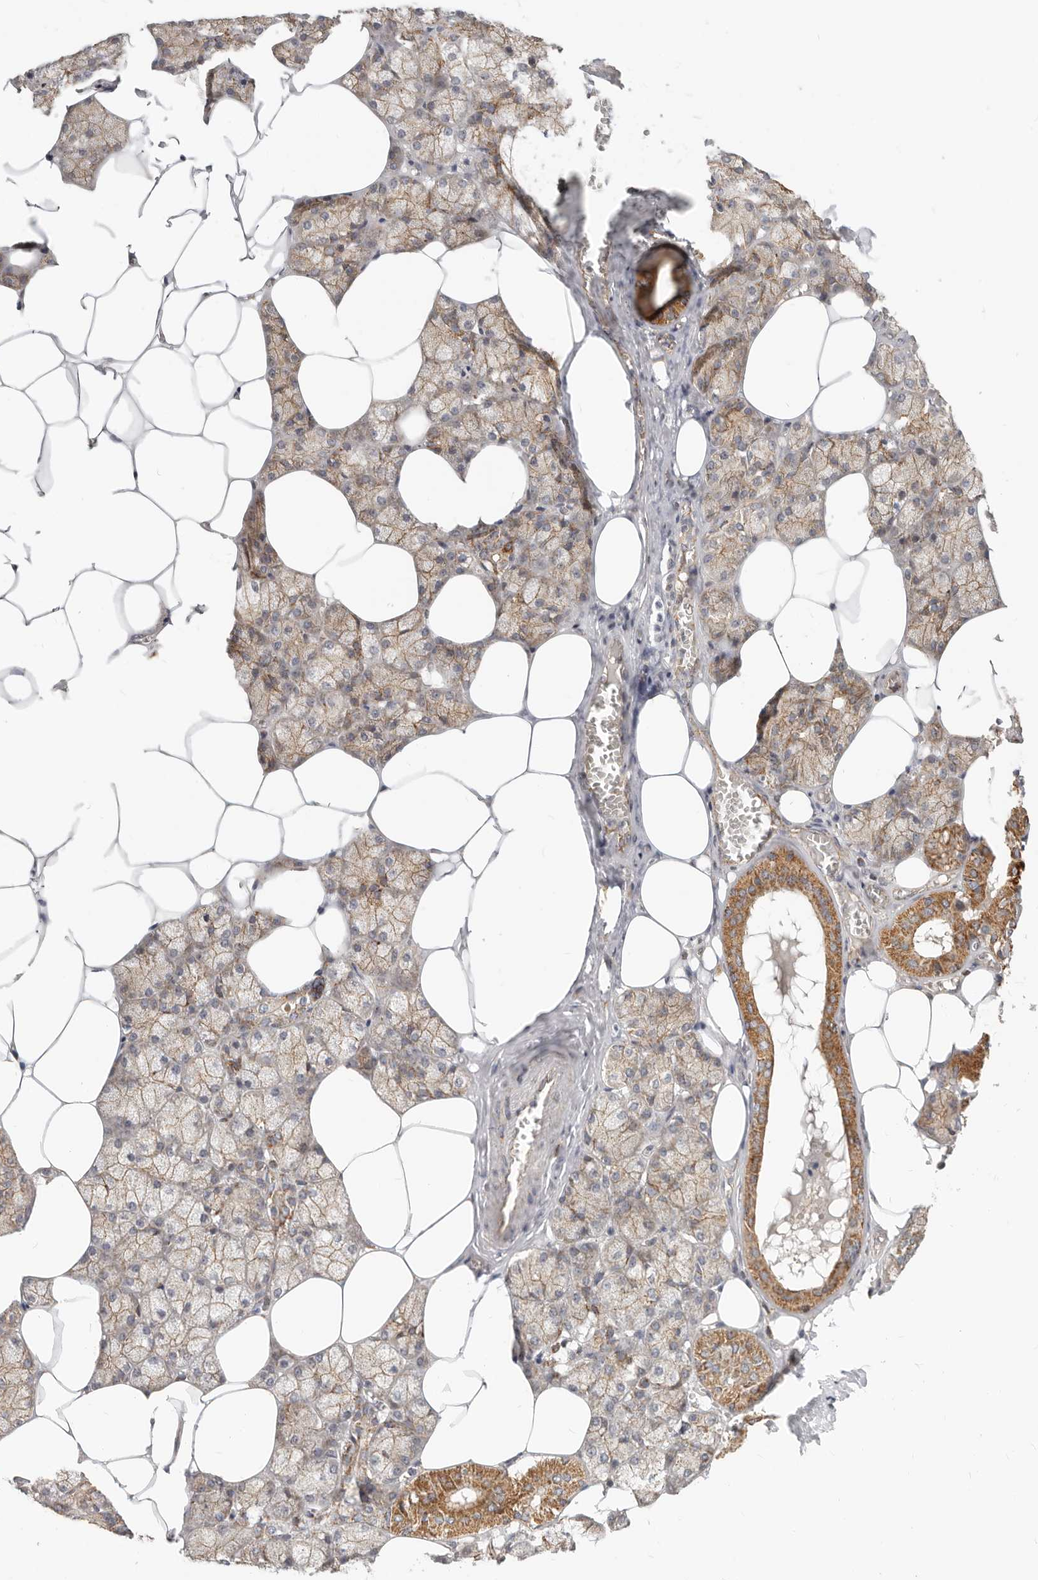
{"staining": {"intensity": "moderate", "quantity": ">75%", "location": "cytoplasmic/membranous"}, "tissue": "salivary gland", "cell_type": "Glandular cells", "image_type": "normal", "snomed": [{"axis": "morphology", "description": "Normal tissue, NOS"}, {"axis": "topography", "description": "Salivary gland"}], "caption": "Human salivary gland stained for a protein (brown) displays moderate cytoplasmic/membranous positive positivity in about >75% of glandular cells.", "gene": "USP49", "patient": {"sex": "male", "age": 62}}